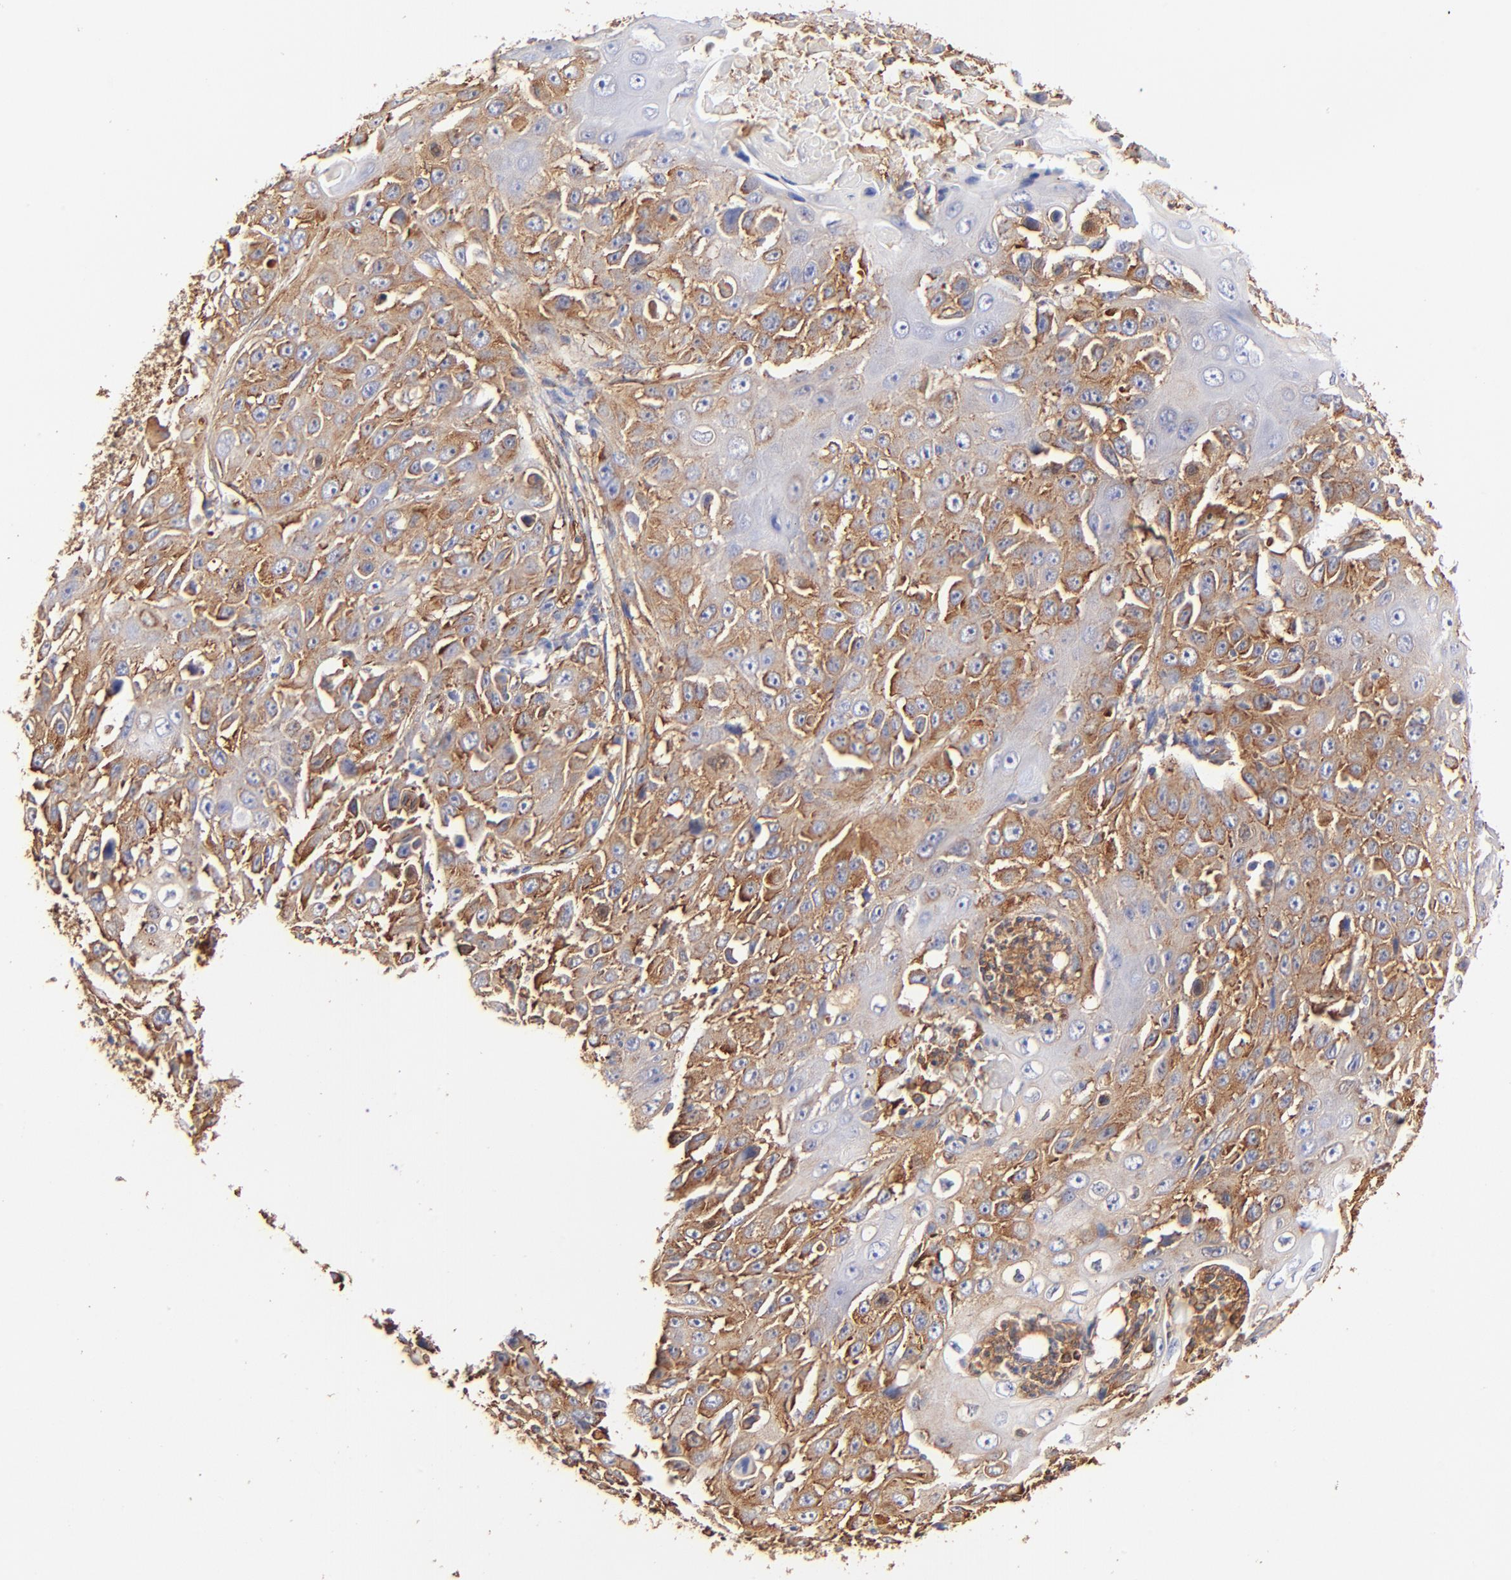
{"staining": {"intensity": "moderate", "quantity": ">75%", "location": "cytoplasmic/membranous"}, "tissue": "cervical cancer", "cell_type": "Tumor cells", "image_type": "cancer", "snomed": [{"axis": "morphology", "description": "Squamous cell carcinoma, NOS"}, {"axis": "topography", "description": "Cervix"}], "caption": "IHC (DAB (3,3'-diaminobenzidine)) staining of squamous cell carcinoma (cervical) exhibits moderate cytoplasmic/membranous protein expression in about >75% of tumor cells.", "gene": "FLNA", "patient": {"sex": "female", "age": 39}}